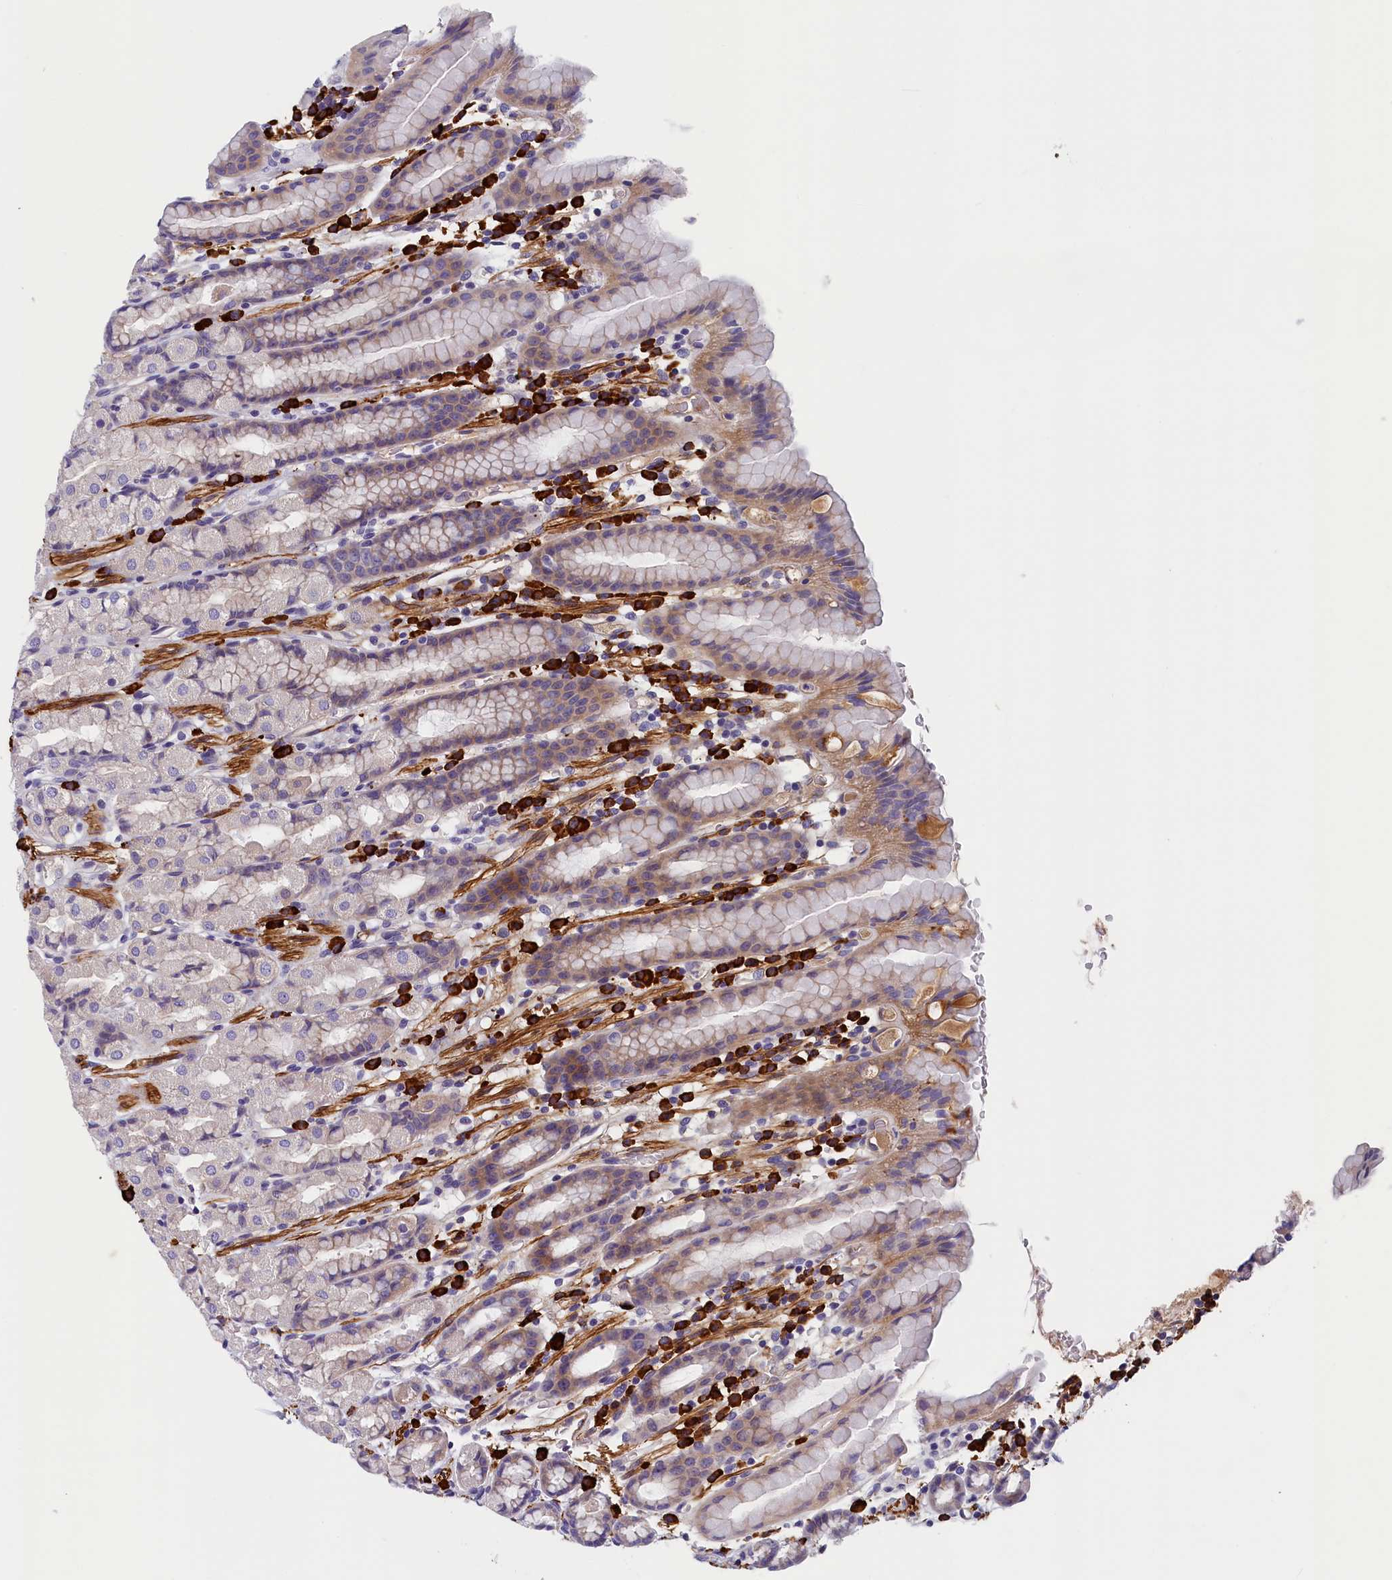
{"staining": {"intensity": "moderate", "quantity": "<25%", "location": "cytoplasmic/membranous"}, "tissue": "stomach", "cell_type": "Glandular cells", "image_type": "normal", "snomed": [{"axis": "morphology", "description": "Normal tissue, NOS"}, {"axis": "topography", "description": "Stomach, upper"}, {"axis": "topography", "description": "Stomach, lower"}, {"axis": "topography", "description": "Small intestine"}], "caption": "This is a histology image of immunohistochemistry staining of benign stomach, which shows moderate staining in the cytoplasmic/membranous of glandular cells.", "gene": "BCL2L13", "patient": {"sex": "male", "age": 68}}